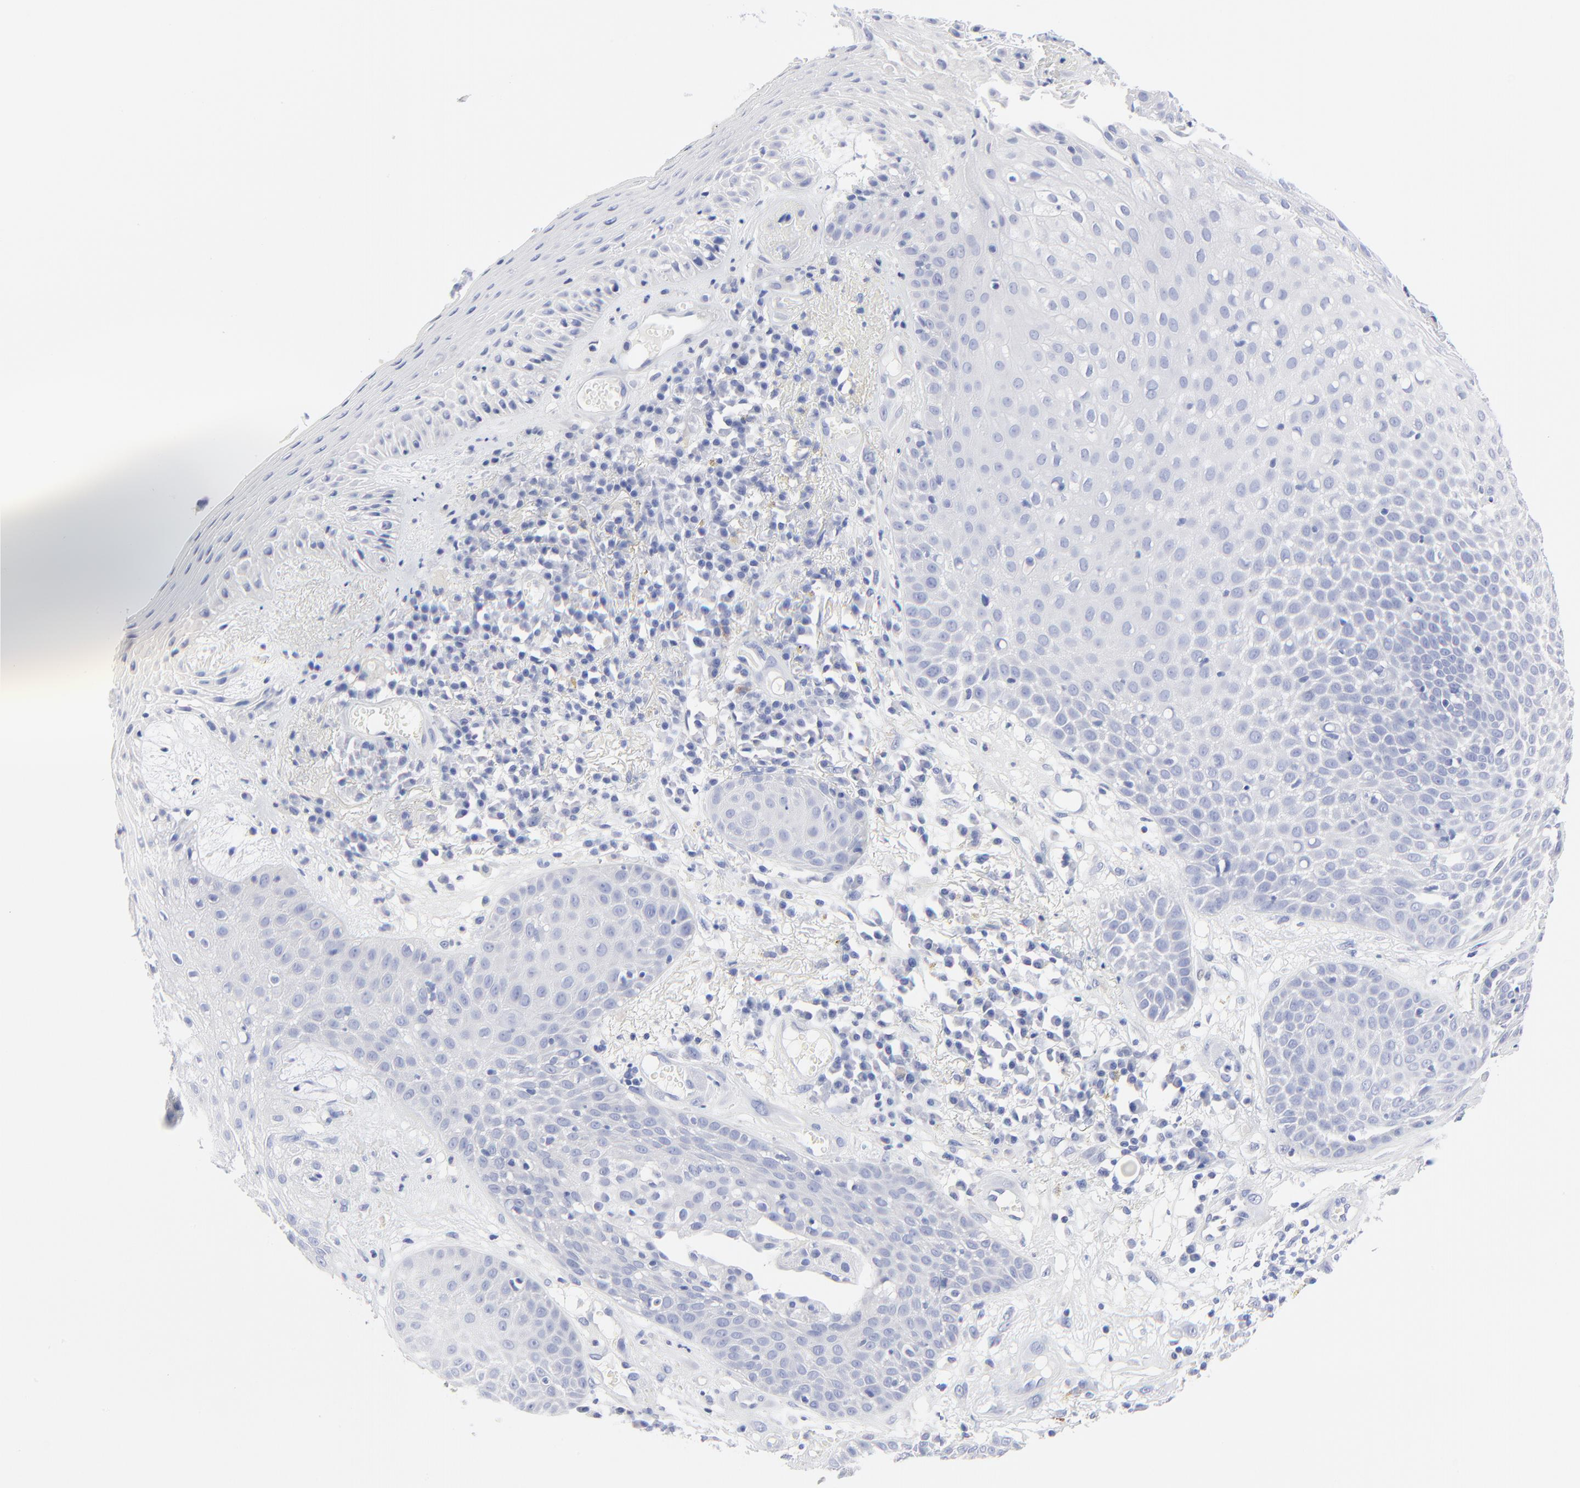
{"staining": {"intensity": "negative", "quantity": "none", "location": "none"}, "tissue": "skin cancer", "cell_type": "Tumor cells", "image_type": "cancer", "snomed": [{"axis": "morphology", "description": "Squamous cell carcinoma, NOS"}, {"axis": "topography", "description": "Skin"}], "caption": "This histopathology image is of skin cancer (squamous cell carcinoma) stained with immunohistochemistry to label a protein in brown with the nuclei are counter-stained blue. There is no staining in tumor cells.", "gene": "PSD3", "patient": {"sex": "male", "age": 65}}